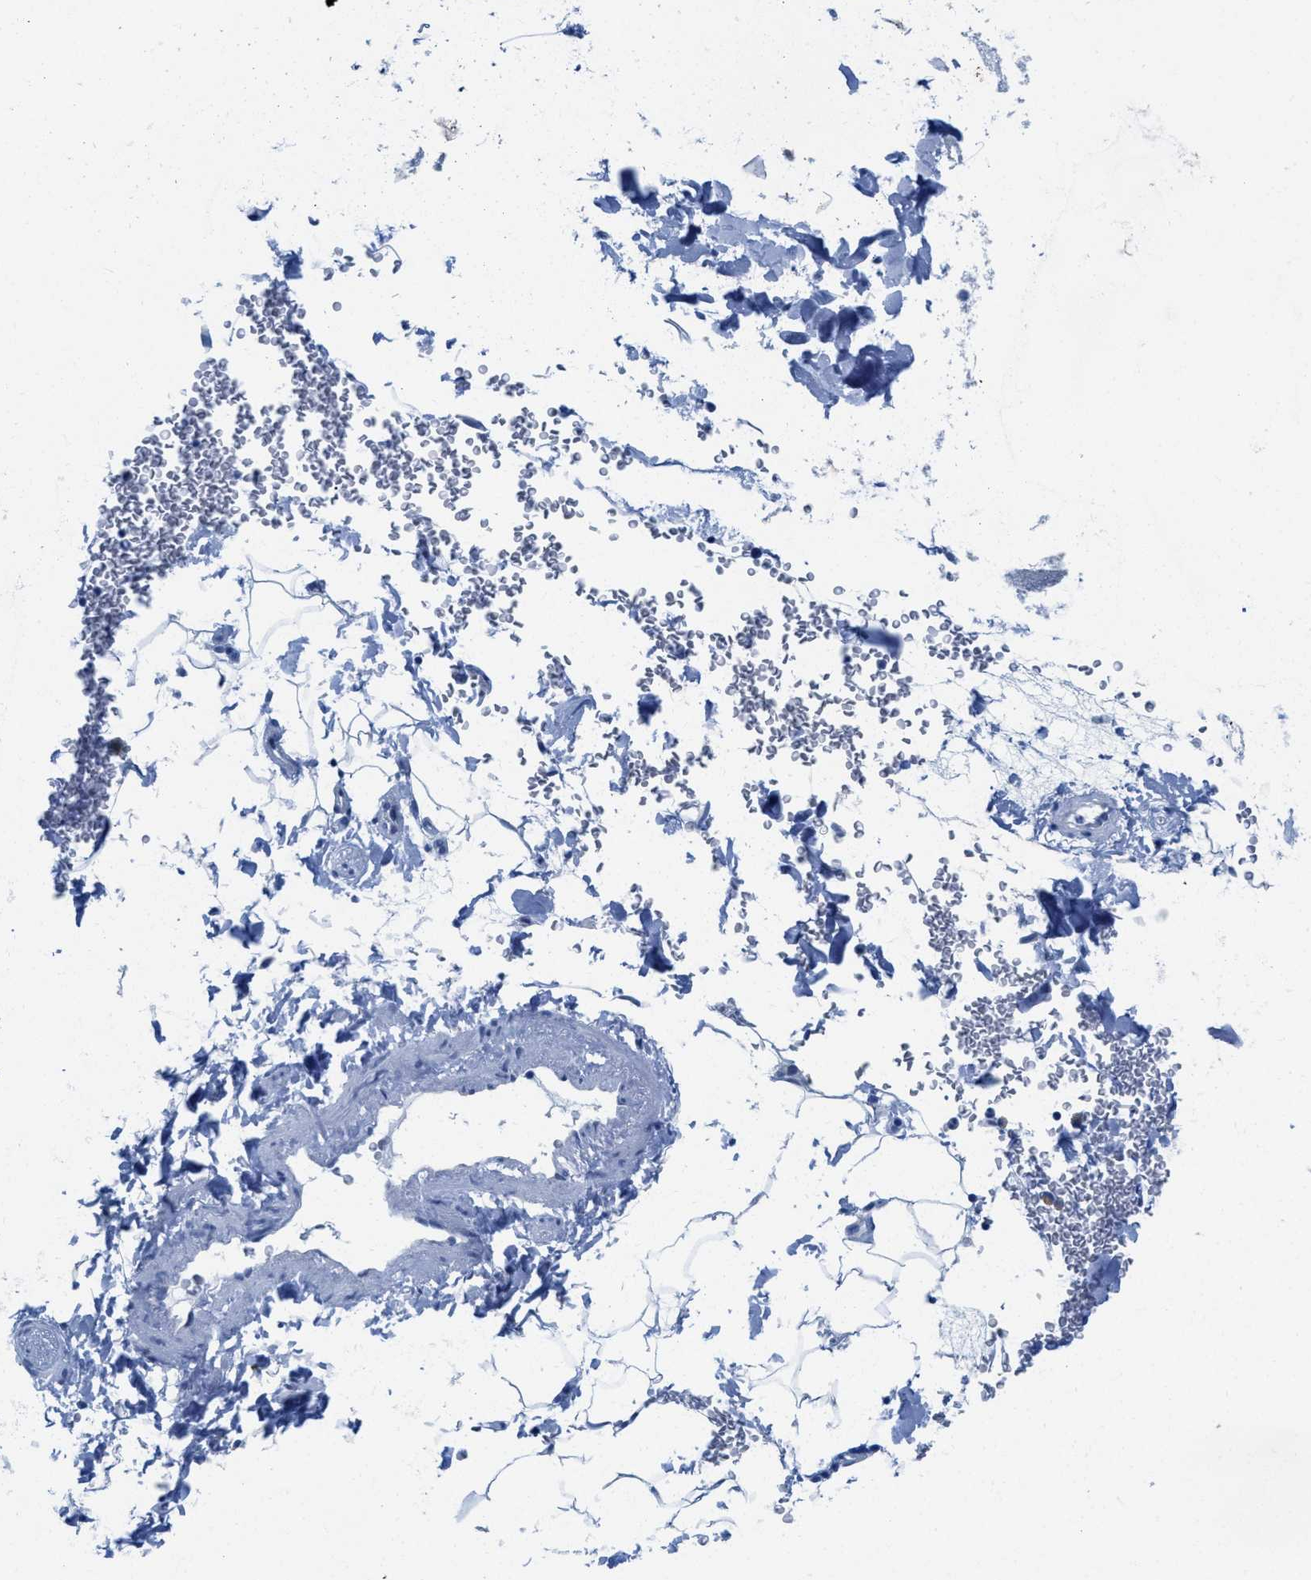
{"staining": {"intensity": "negative", "quantity": "none", "location": "none"}, "tissue": "adipose tissue", "cell_type": "Adipocytes", "image_type": "normal", "snomed": [{"axis": "morphology", "description": "Normal tissue, NOS"}, {"axis": "topography", "description": "Cartilage tissue"}, {"axis": "topography", "description": "Bronchus"}], "caption": "An IHC micrograph of normal adipose tissue is shown. There is no staining in adipocytes of adipose tissue. (Immunohistochemistry (ihc), brightfield microscopy, high magnification).", "gene": "WDR4", "patient": {"sex": "female", "age": 73}}